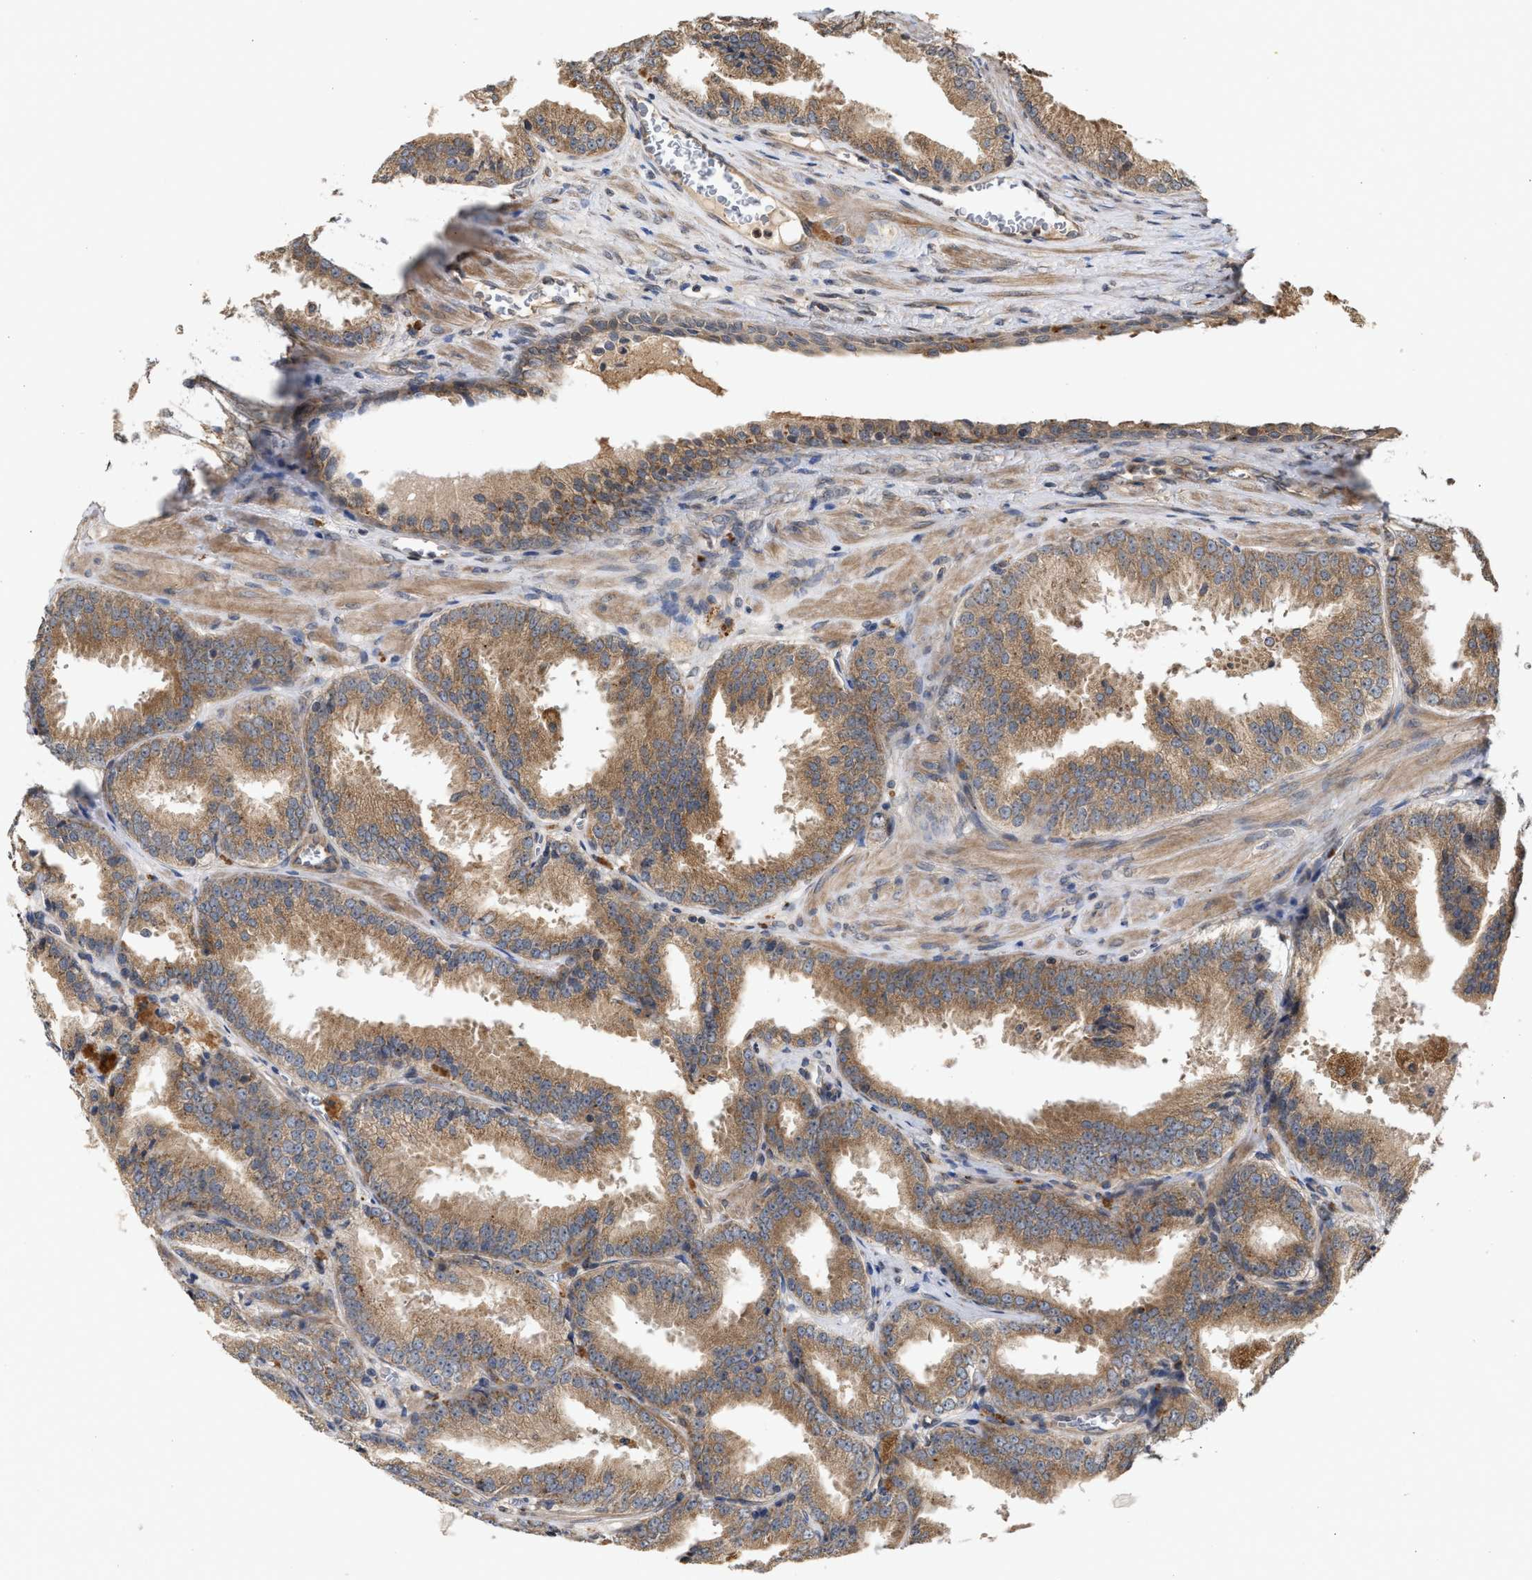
{"staining": {"intensity": "moderate", "quantity": ">75%", "location": "cytoplasmic/membranous"}, "tissue": "prostate cancer", "cell_type": "Tumor cells", "image_type": "cancer", "snomed": [{"axis": "morphology", "description": "Adenocarcinoma, High grade"}, {"axis": "topography", "description": "Prostate"}], "caption": "There is medium levels of moderate cytoplasmic/membranous expression in tumor cells of prostate cancer (high-grade adenocarcinoma), as demonstrated by immunohistochemical staining (brown color).", "gene": "SAR1A", "patient": {"sex": "male", "age": 61}}